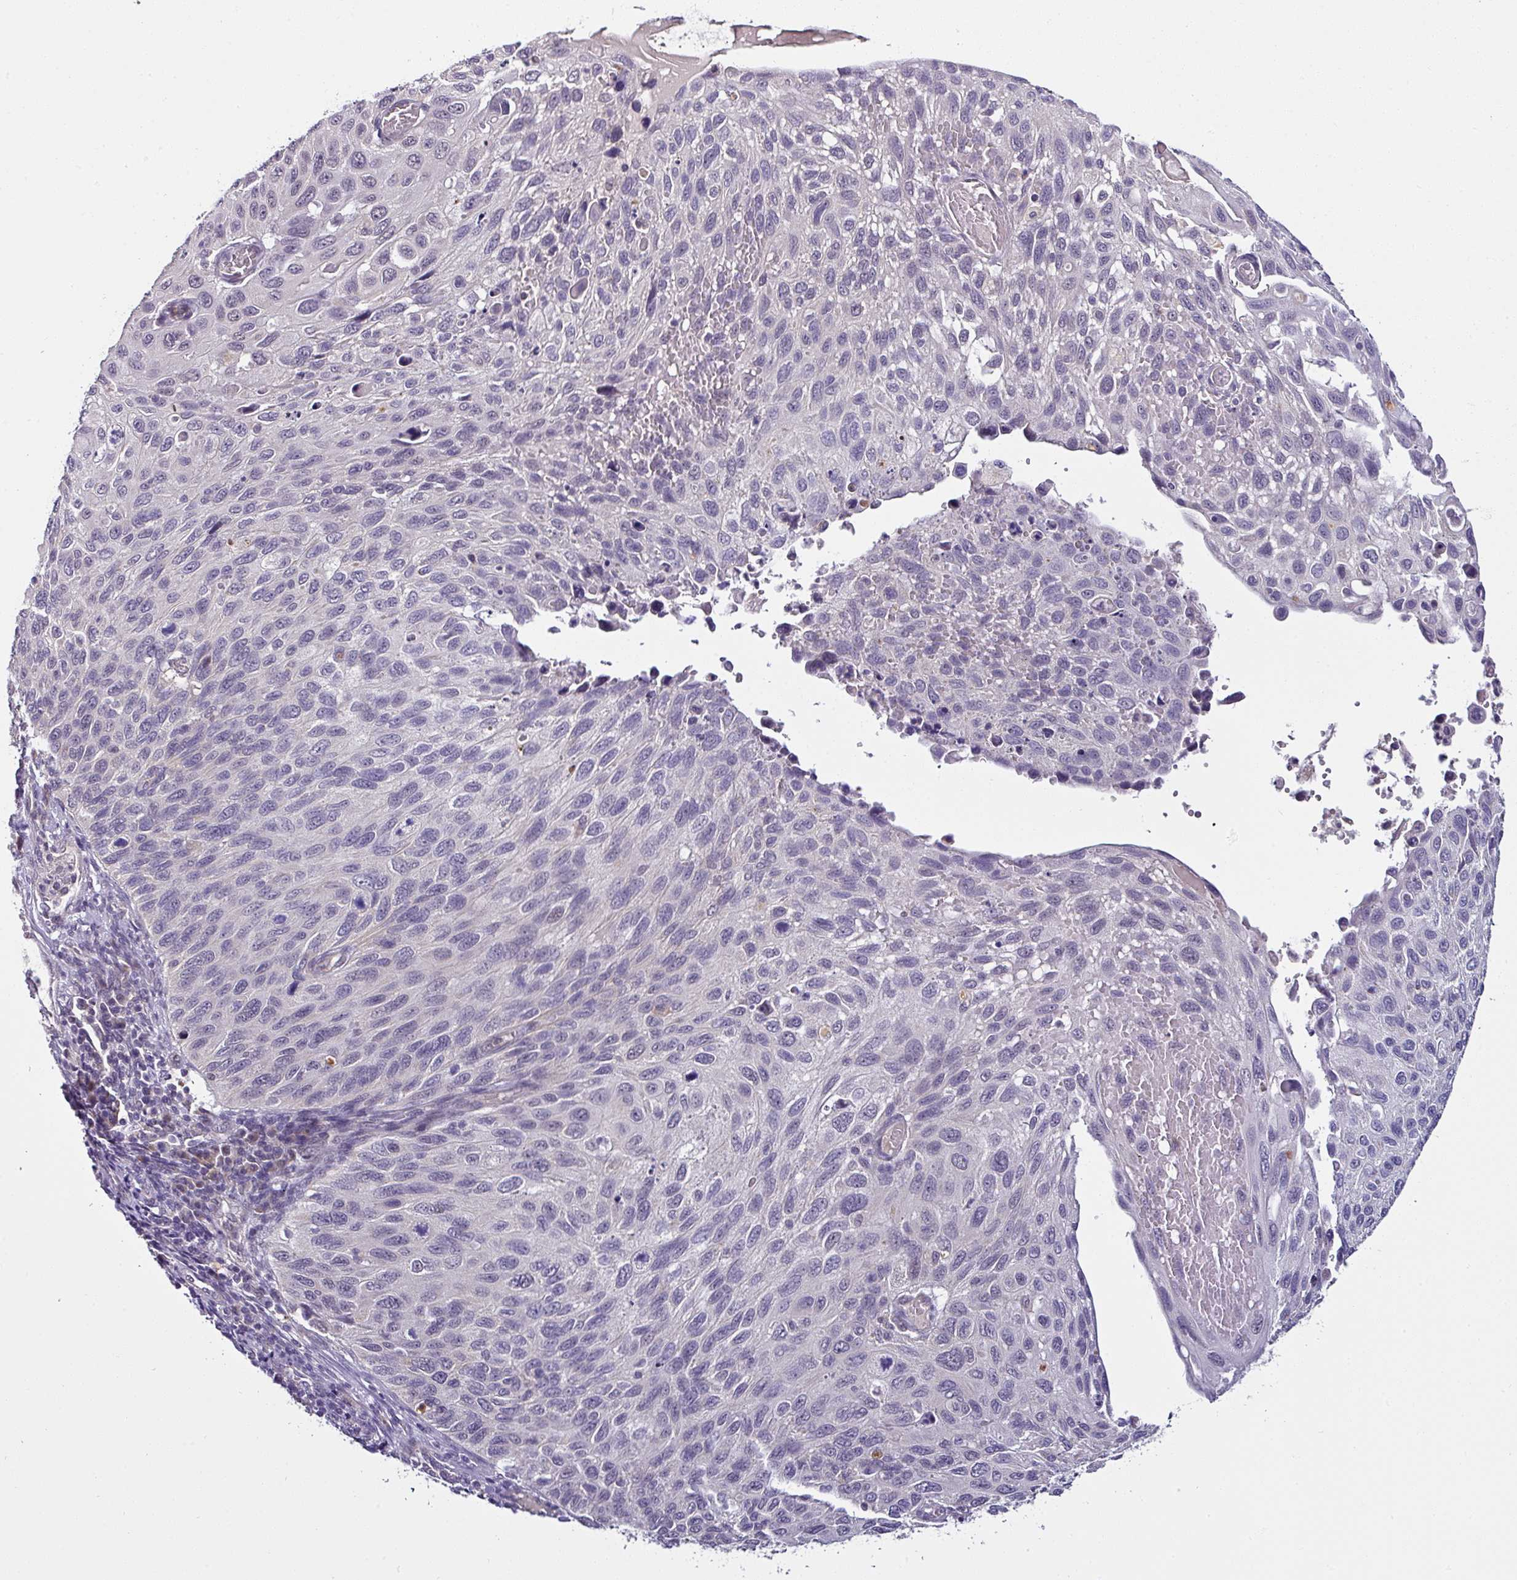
{"staining": {"intensity": "negative", "quantity": "none", "location": "none"}, "tissue": "cervical cancer", "cell_type": "Tumor cells", "image_type": "cancer", "snomed": [{"axis": "morphology", "description": "Squamous cell carcinoma, NOS"}, {"axis": "topography", "description": "Cervix"}], "caption": "Immunohistochemistry (IHC) histopathology image of neoplastic tissue: human cervical cancer (squamous cell carcinoma) stained with DAB reveals no significant protein expression in tumor cells.", "gene": "NAPSA", "patient": {"sex": "female", "age": 70}}